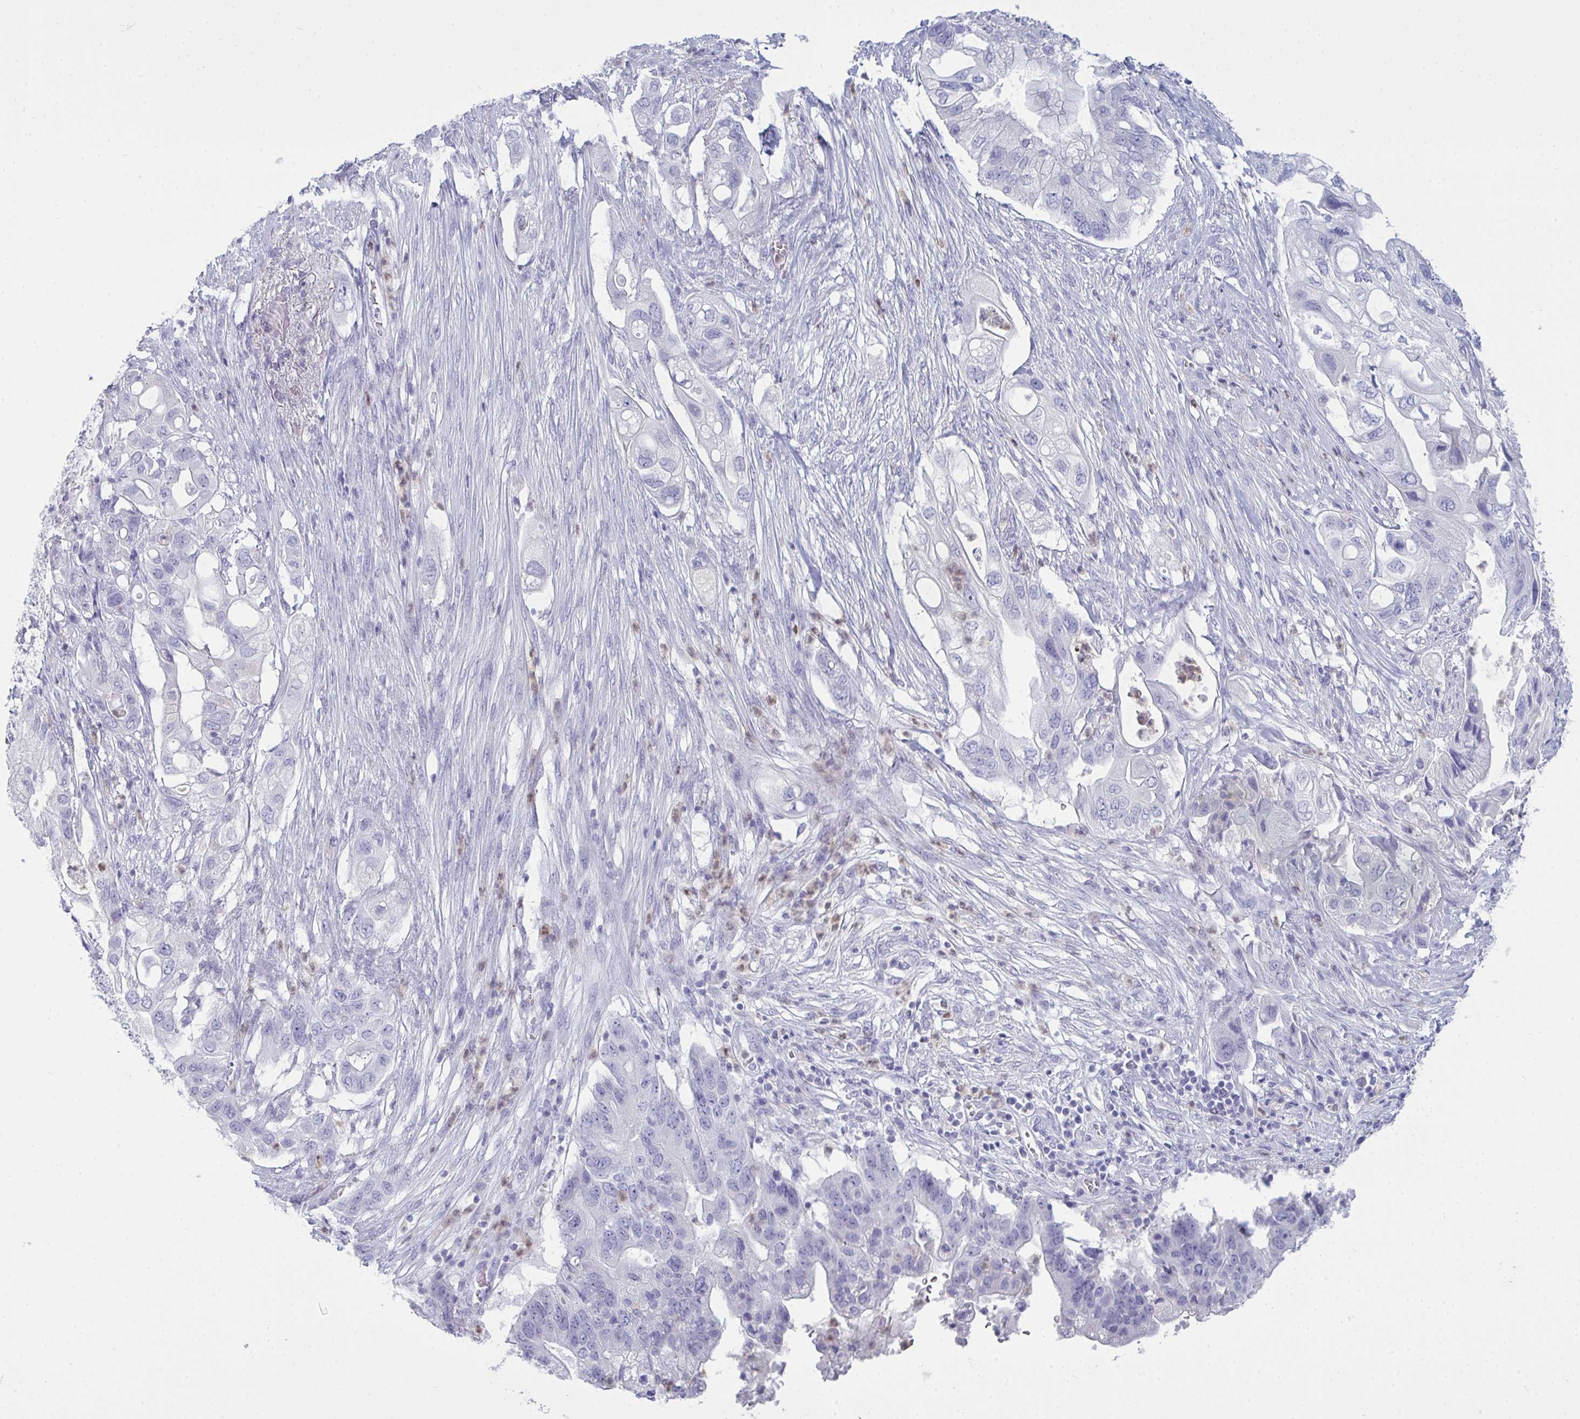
{"staining": {"intensity": "negative", "quantity": "none", "location": "none"}, "tissue": "pancreatic cancer", "cell_type": "Tumor cells", "image_type": "cancer", "snomed": [{"axis": "morphology", "description": "Adenocarcinoma, NOS"}, {"axis": "topography", "description": "Pancreas"}], "caption": "Immunohistochemical staining of pancreatic adenocarcinoma exhibits no significant staining in tumor cells. (Immunohistochemistry (ihc), brightfield microscopy, high magnification).", "gene": "SERPINB10", "patient": {"sex": "female", "age": 72}}